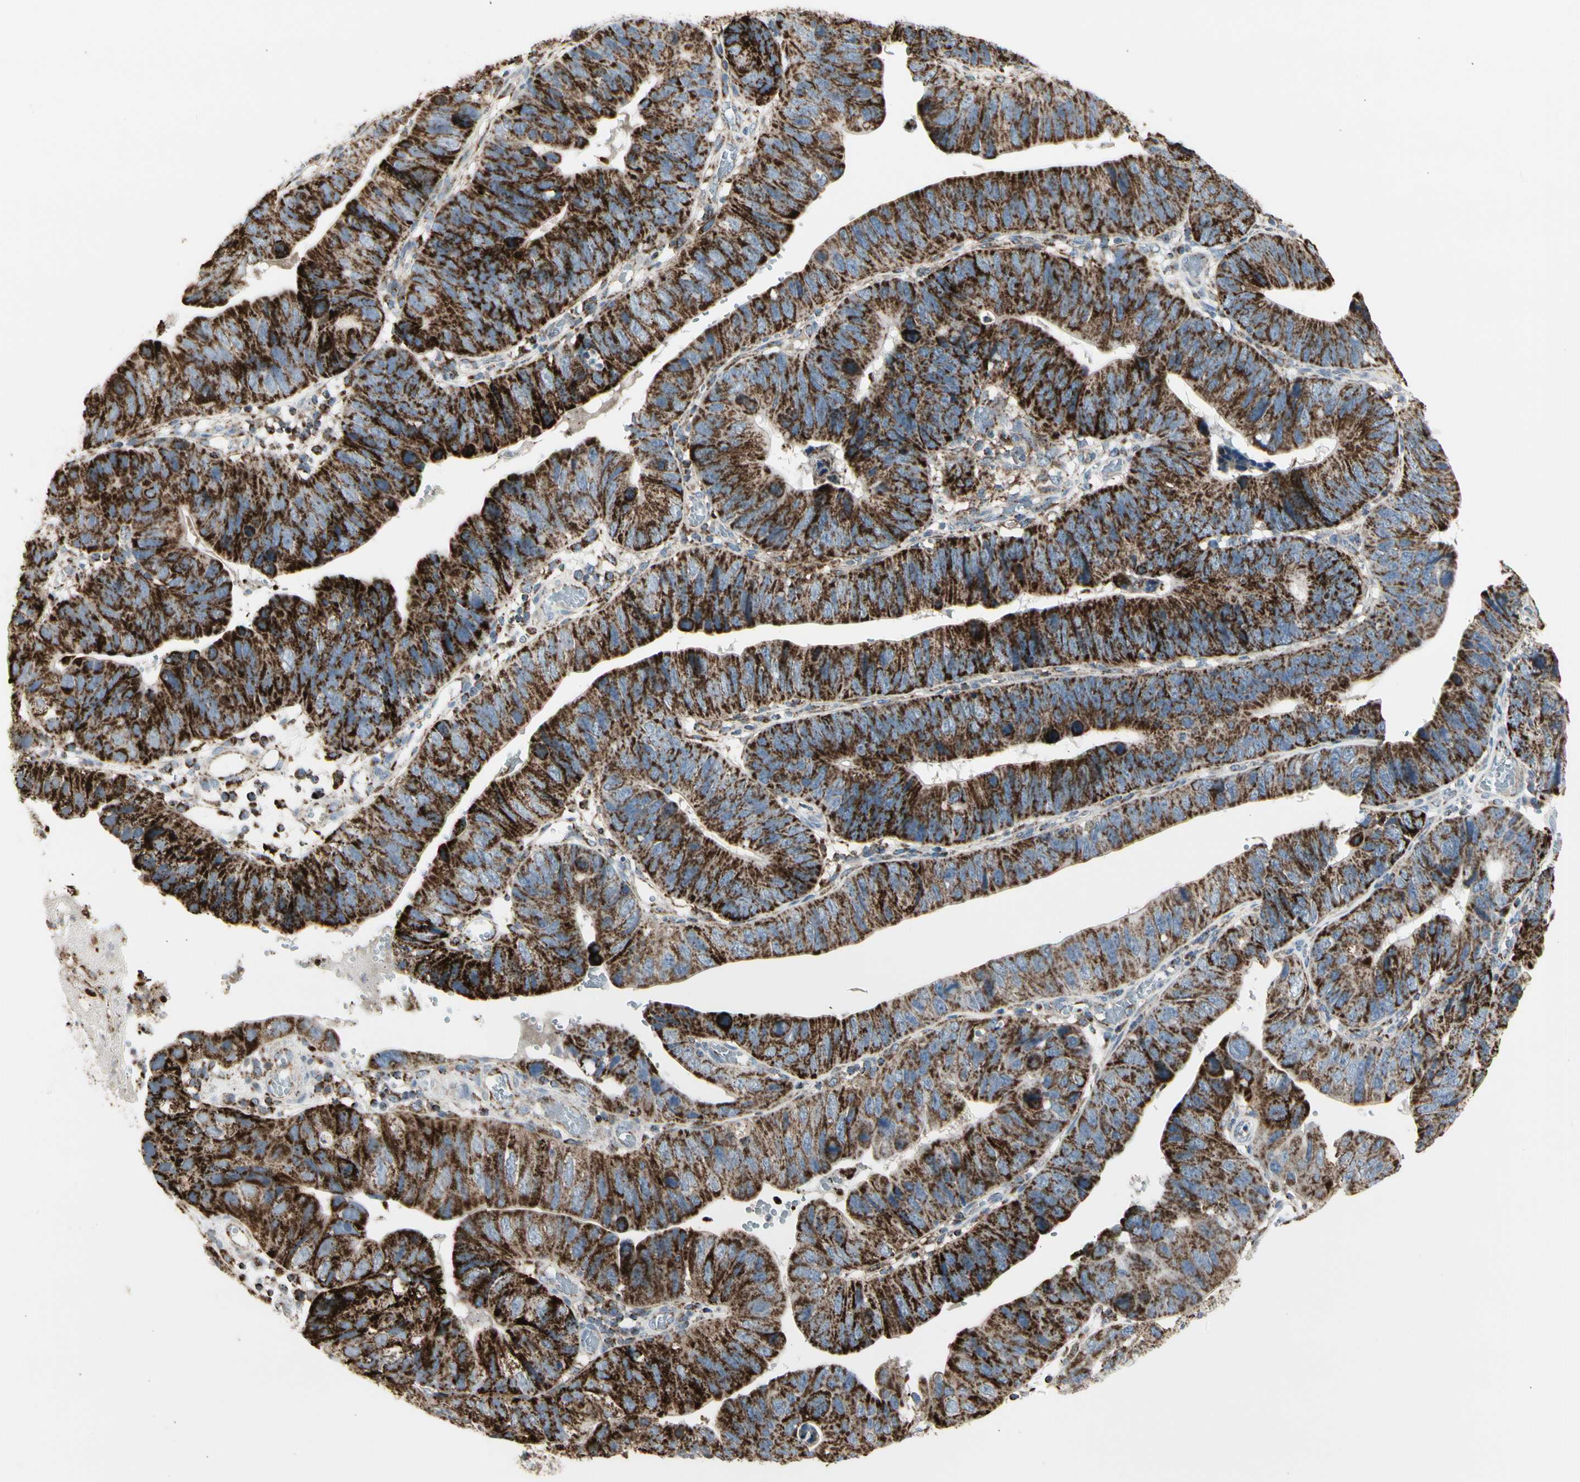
{"staining": {"intensity": "strong", "quantity": "25%-75%", "location": "cytoplasmic/membranous"}, "tissue": "stomach cancer", "cell_type": "Tumor cells", "image_type": "cancer", "snomed": [{"axis": "morphology", "description": "Adenocarcinoma, NOS"}, {"axis": "topography", "description": "Stomach"}], "caption": "Tumor cells reveal strong cytoplasmic/membranous positivity in about 25%-75% of cells in stomach adenocarcinoma. Nuclei are stained in blue.", "gene": "TMEM176A", "patient": {"sex": "male", "age": 59}}